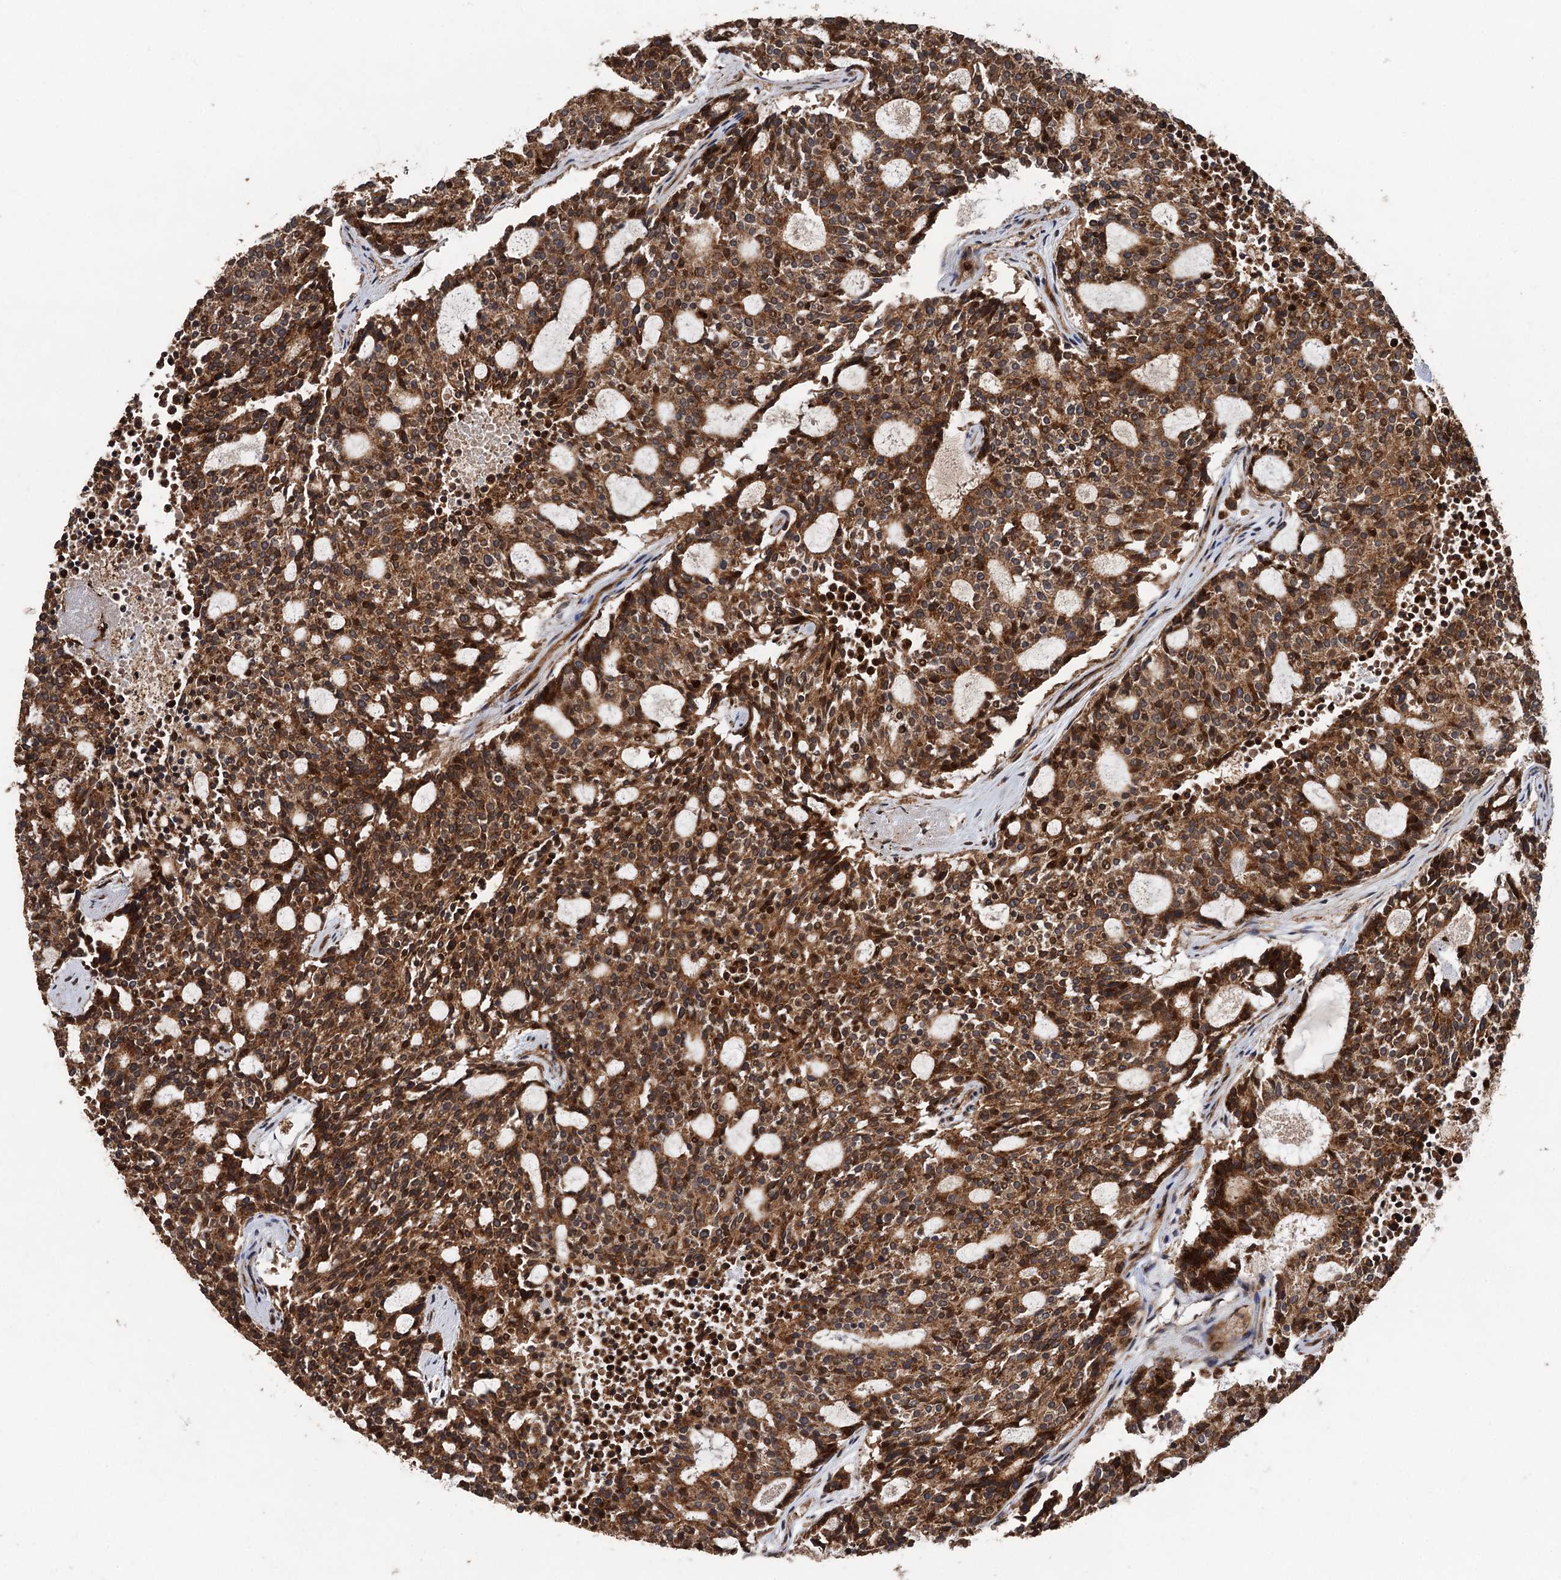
{"staining": {"intensity": "moderate", "quantity": ">75%", "location": "cytoplasmic/membranous"}, "tissue": "carcinoid", "cell_type": "Tumor cells", "image_type": "cancer", "snomed": [{"axis": "morphology", "description": "Carcinoid, malignant, NOS"}, {"axis": "topography", "description": "Pancreas"}], "caption": "The histopathology image exhibits staining of carcinoid, revealing moderate cytoplasmic/membranous protein expression (brown color) within tumor cells.", "gene": "TMEM39B", "patient": {"sex": "female", "age": 54}}